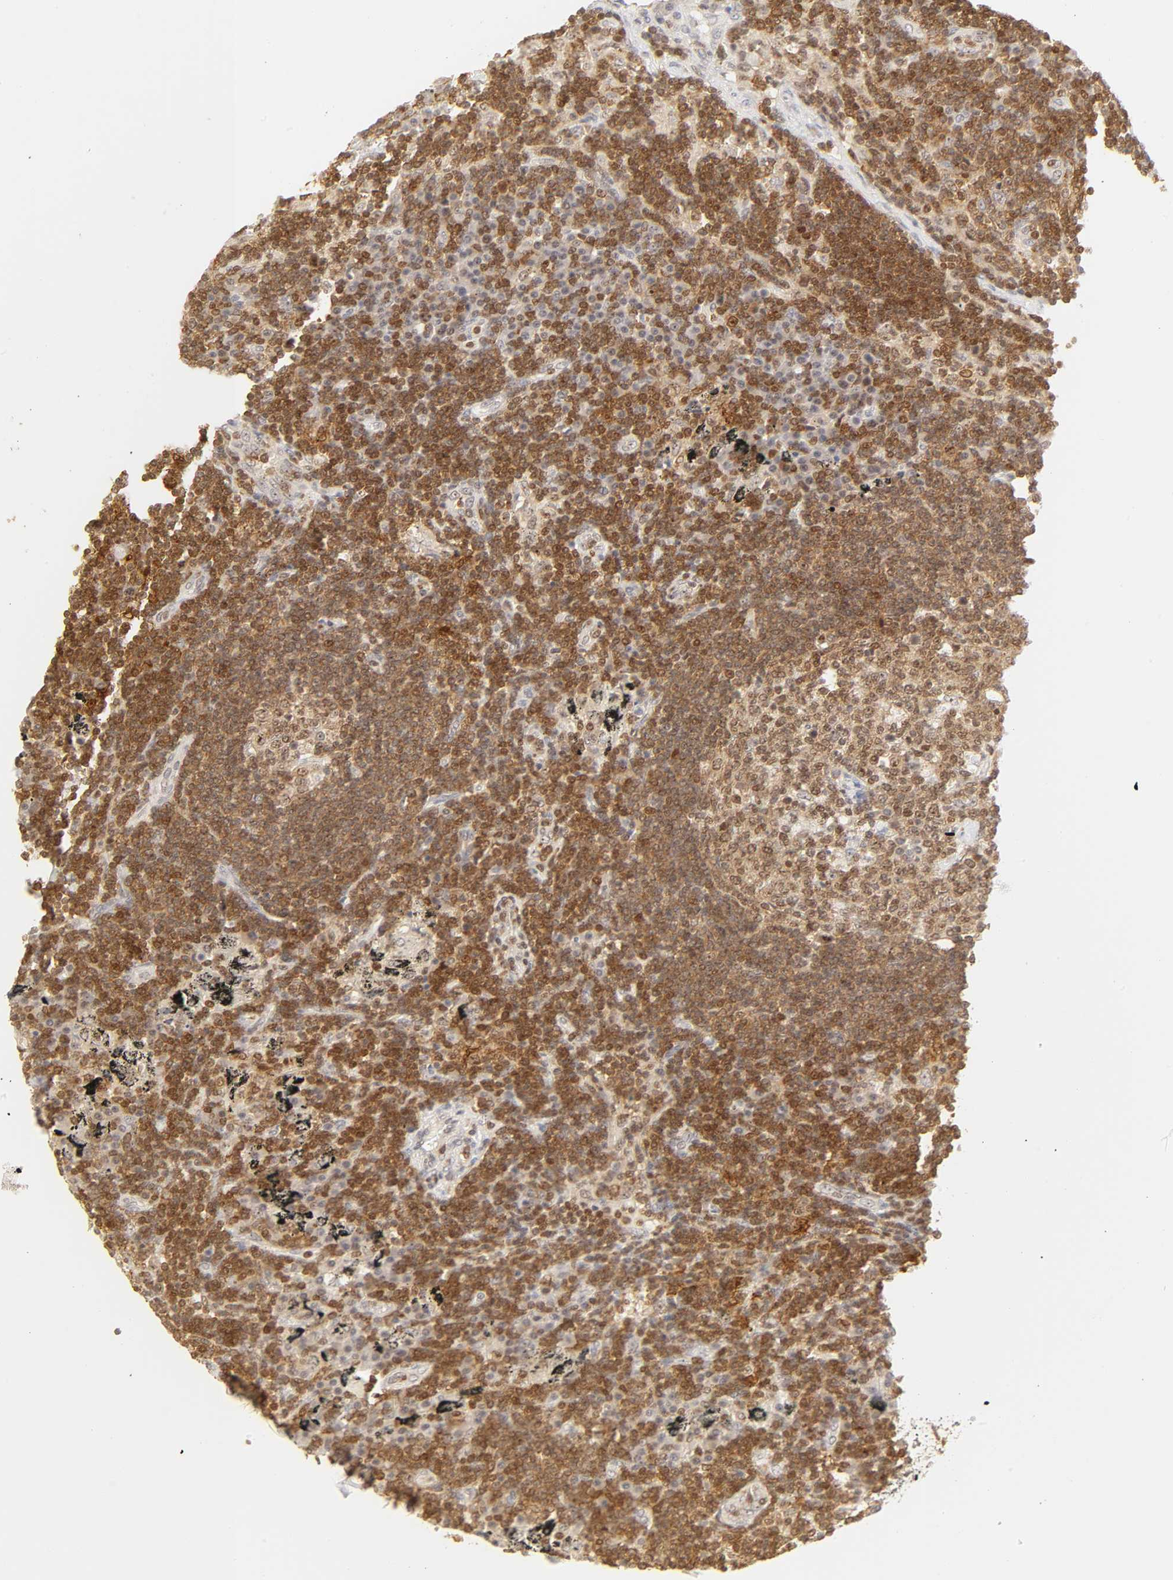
{"staining": {"intensity": "strong", "quantity": ">75%", "location": "cytoplasmic/membranous,nuclear"}, "tissue": "lymph node", "cell_type": "Germinal center cells", "image_type": "normal", "snomed": [{"axis": "morphology", "description": "Normal tissue, NOS"}, {"axis": "morphology", "description": "Squamous cell carcinoma, metastatic, NOS"}, {"axis": "topography", "description": "Lymph node"}], "caption": "DAB (3,3'-diaminobenzidine) immunohistochemical staining of benign lymph node shows strong cytoplasmic/membranous,nuclear protein staining in about >75% of germinal center cells.", "gene": "KIF2A", "patient": {"sex": "female", "age": 53}}